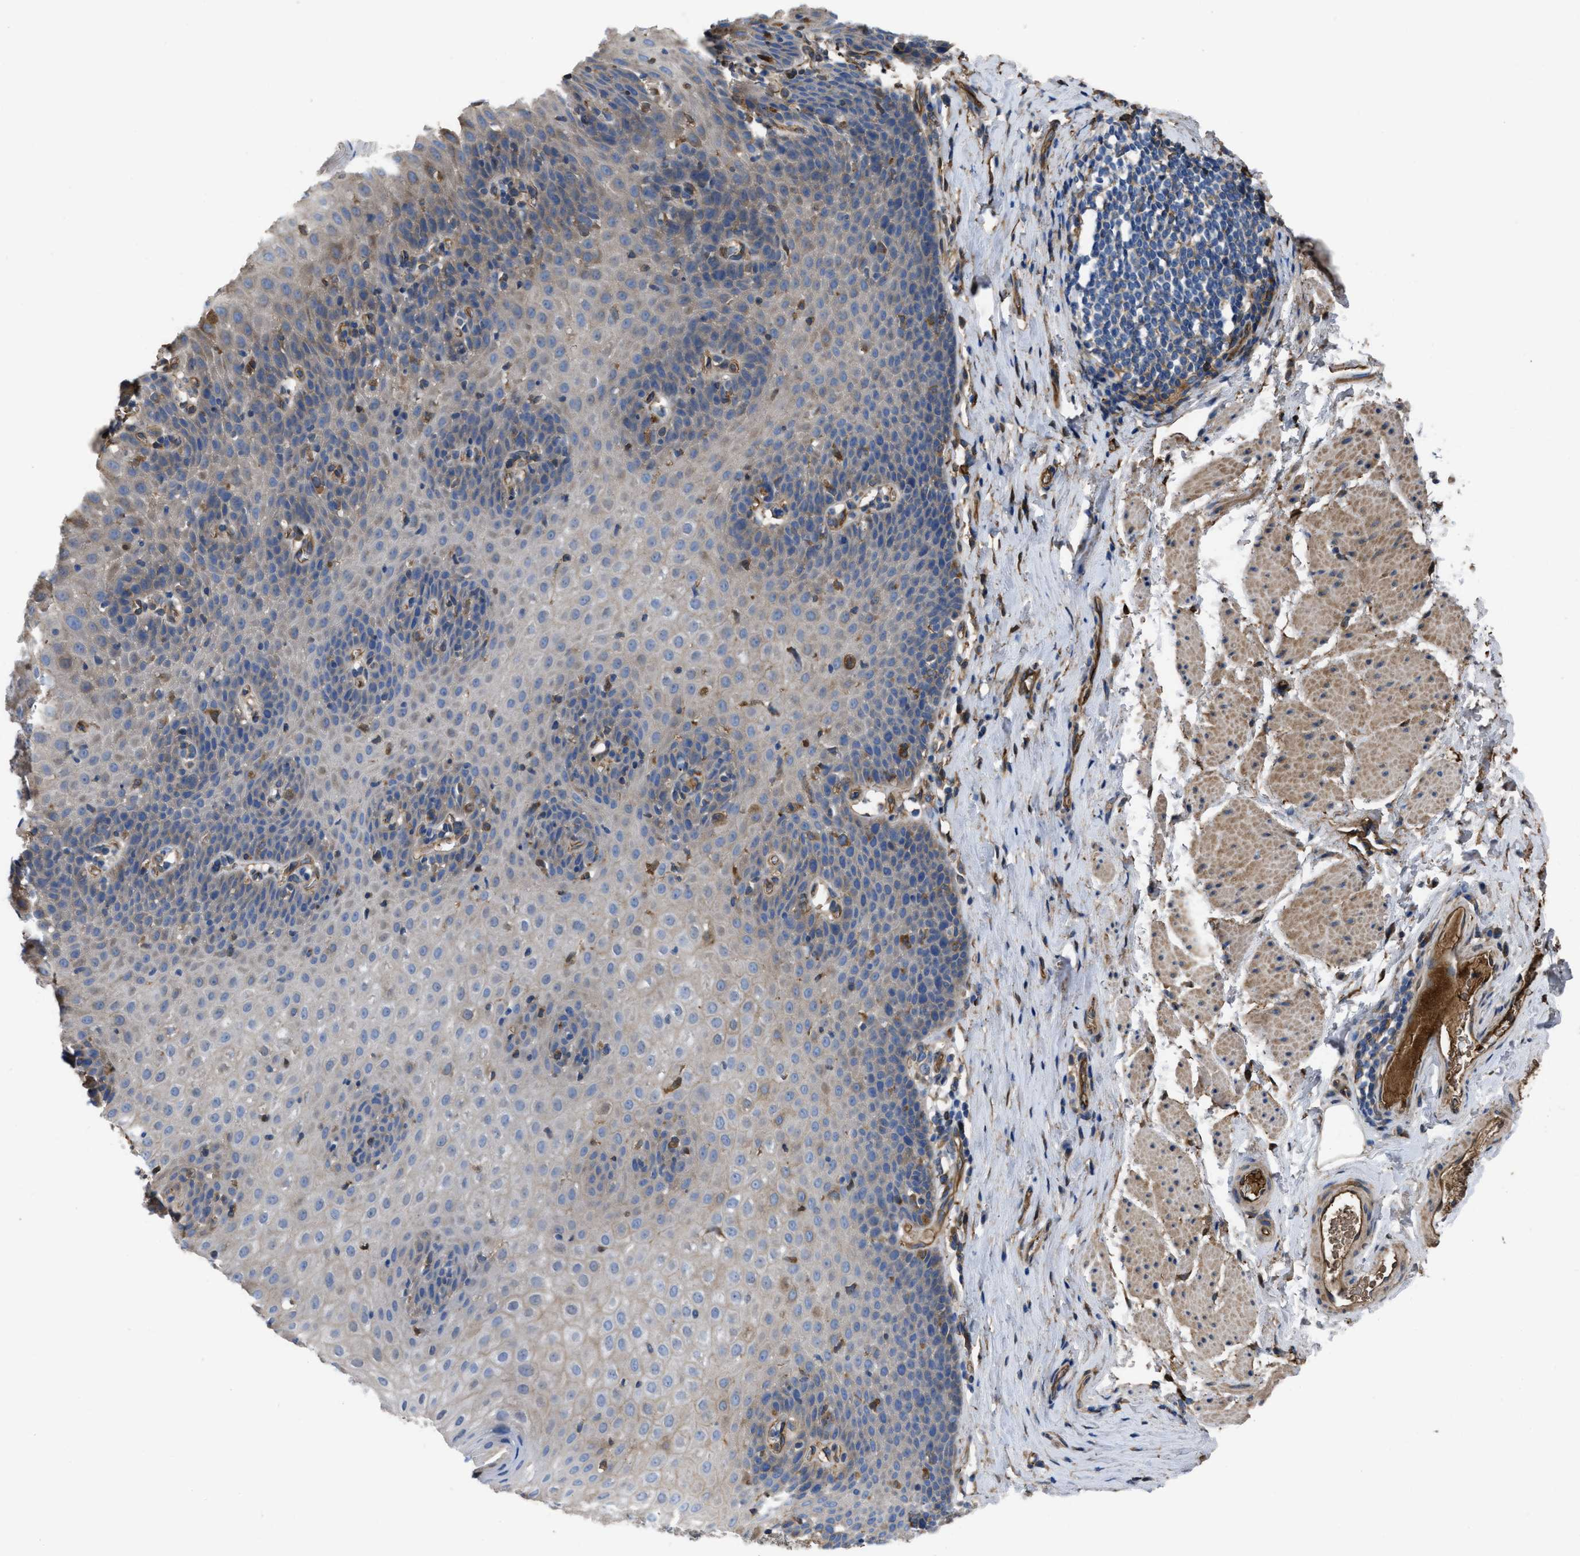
{"staining": {"intensity": "weak", "quantity": "<25%", "location": "cytoplasmic/membranous"}, "tissue": "esophagus", "cell_type": "Squamous epithelial cells", "image_type": "normal", "snomed": [{"axis": "morphology", "description": "Normal tissue, NOS"}, {"axis": "topography", "description": "Esophagus"}], "caption": "IHC image of benign esophagus stained for a protein (brown), which reveals no positivity in squamous epithelial cells. (DAB immunohistochemistry, high magnification).", "gene": "TRIOBP", "patient": {"sex": "female", "age": 61}}